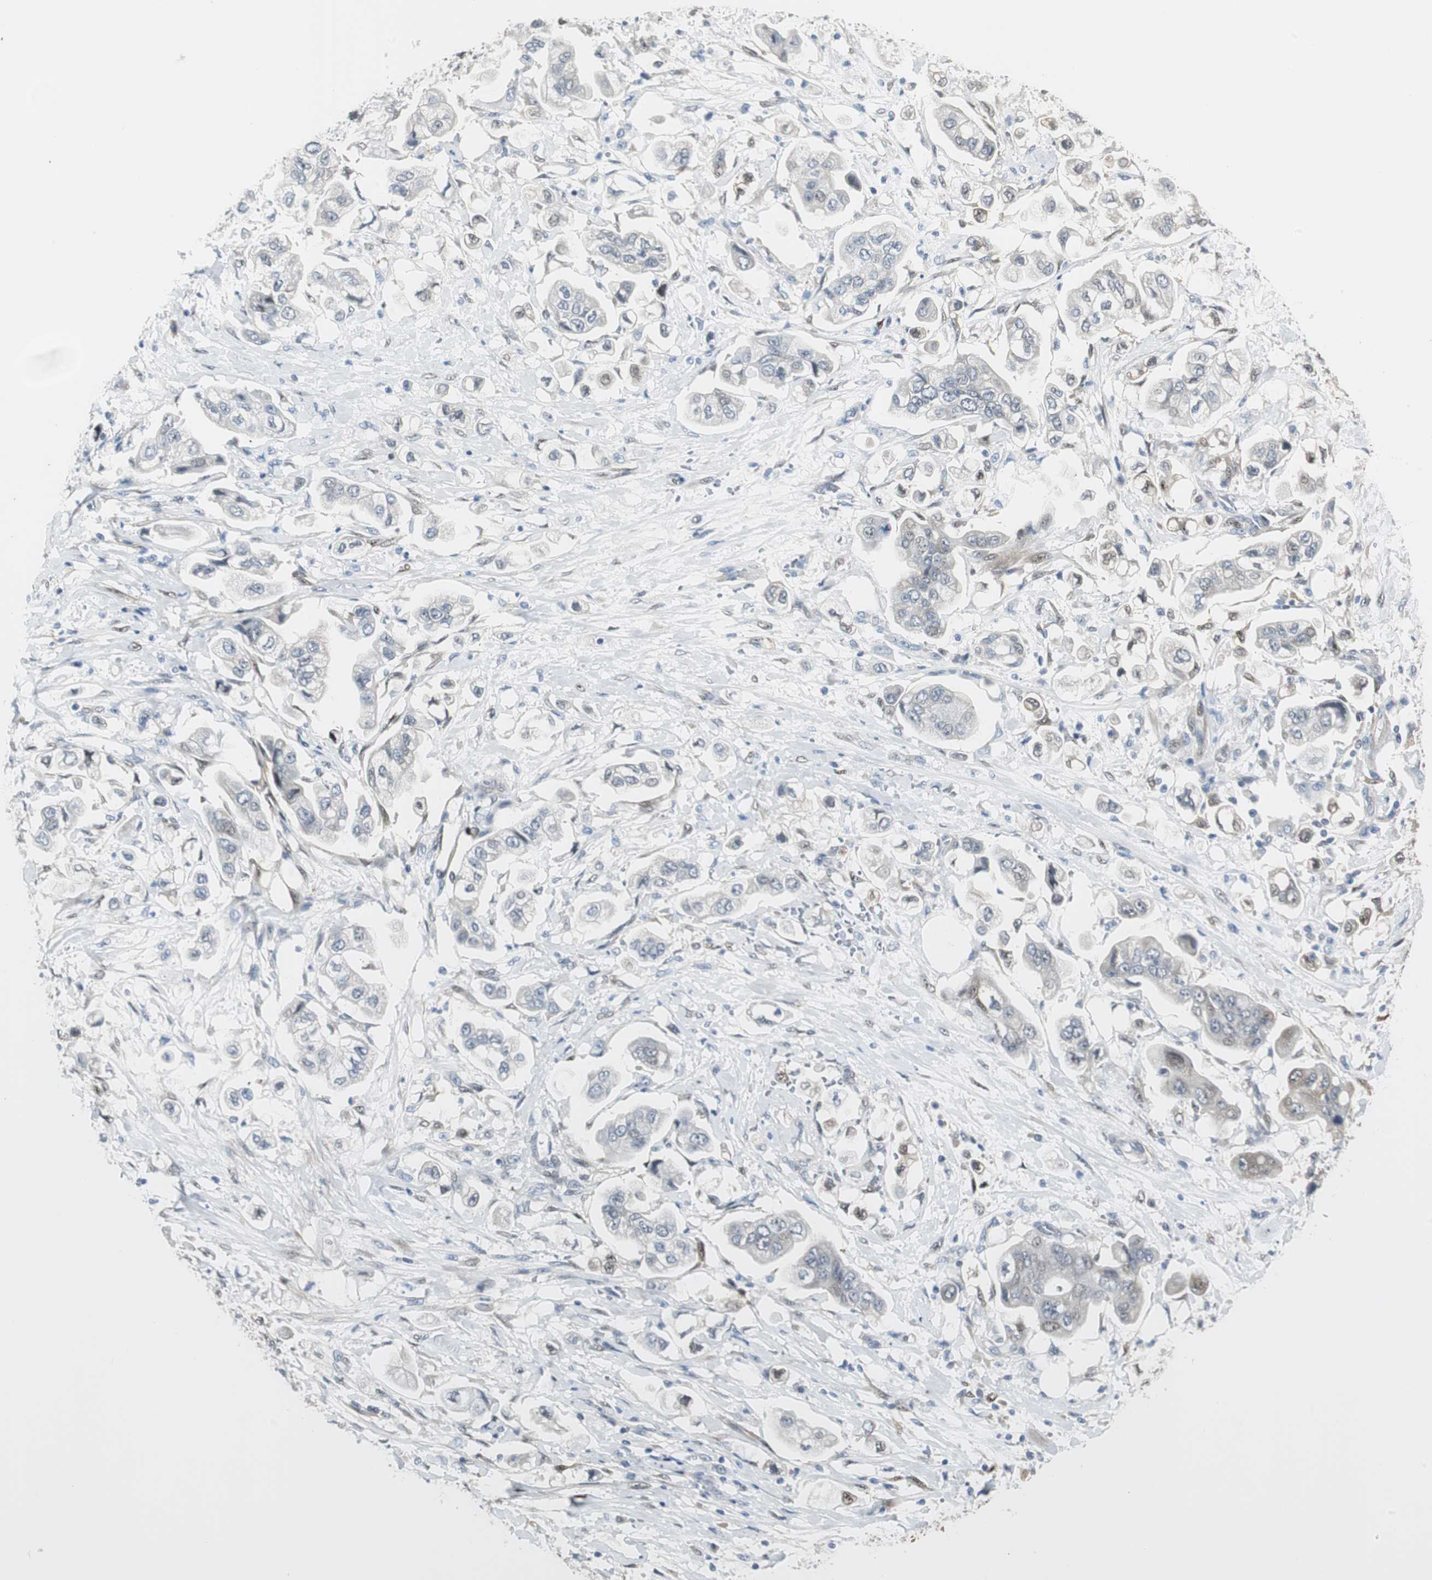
{"staining": {"intensity": "negative", "quantity": "none", "location": "none"}, "tissue": "stomach cancer", "cell_type": "Tumor cells", "image_type": "cancer", "snomed": [{"axis": "morphology", "description": "Adenocarcinoma, NOS"}, {"axis": "topography", "description": "Stomach"}], "caption": "The photomicrograph displays no significant positivity in tumor cells of adenocarcinoma (stomach).", "gene": "FHL2", "patient": {"sex": "male", "age": 62}}